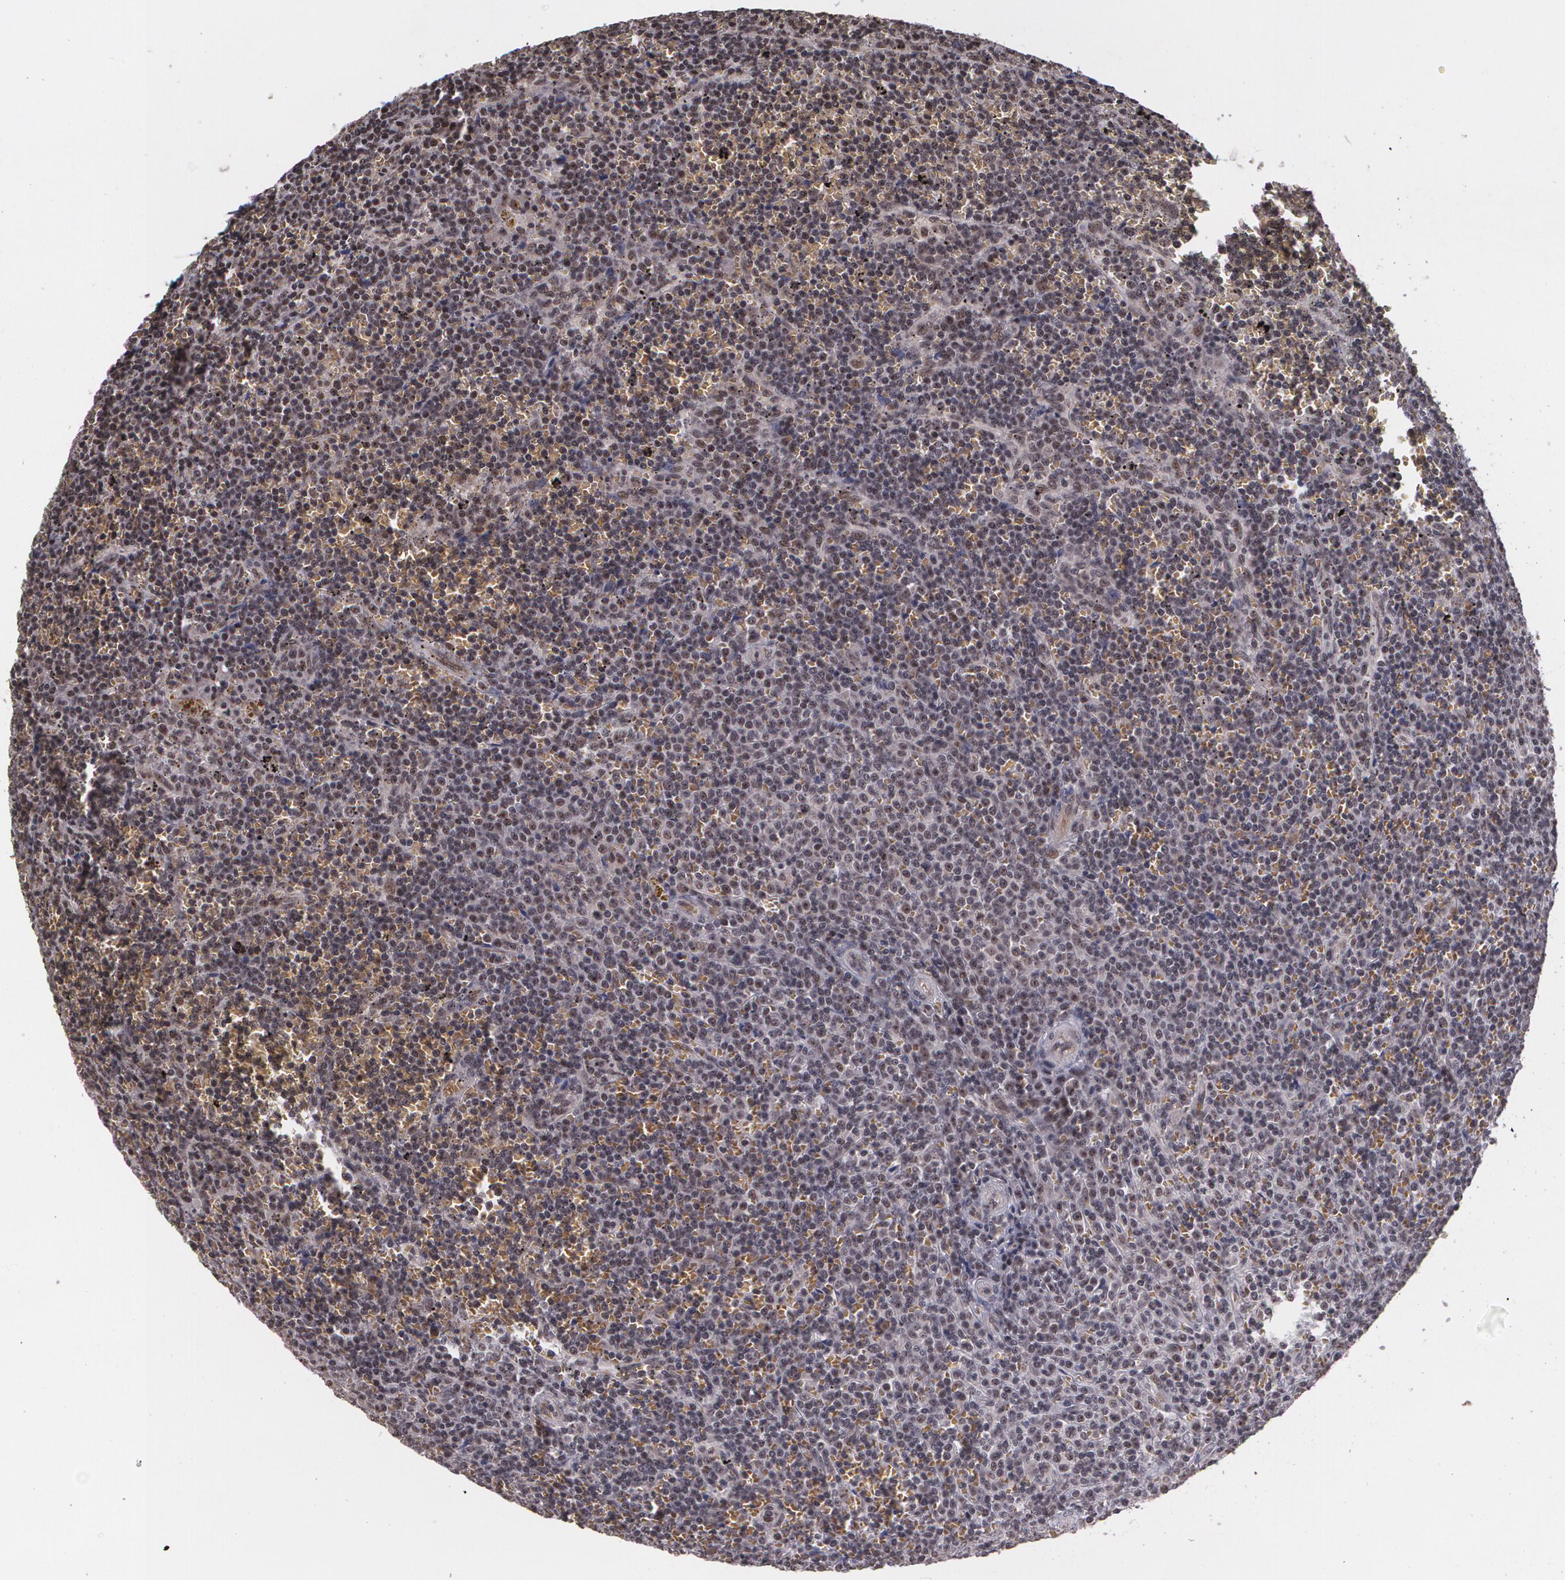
{"staining": {"intensity": "weak", "quantity": ">75%", "location": "cytoplasmic/membranous"}, "tissue": "lymphoma", "cell_type": "Tumor cells", "image_type": "cancer", "snomed": [{"axis": "morphology", "description": "Malignant lymphoma, non-Hodgkin's type, Low grade"}, {"axis": "topography", "description": "Spleen"}], "caption": "Human low-grade malignant lymphoma, non-Hodgkin's type stained with a protein marker reveals weak staining in tumor cells.", "gene": "C6orf15", "patient": {"sex": "male", "age": 80}}